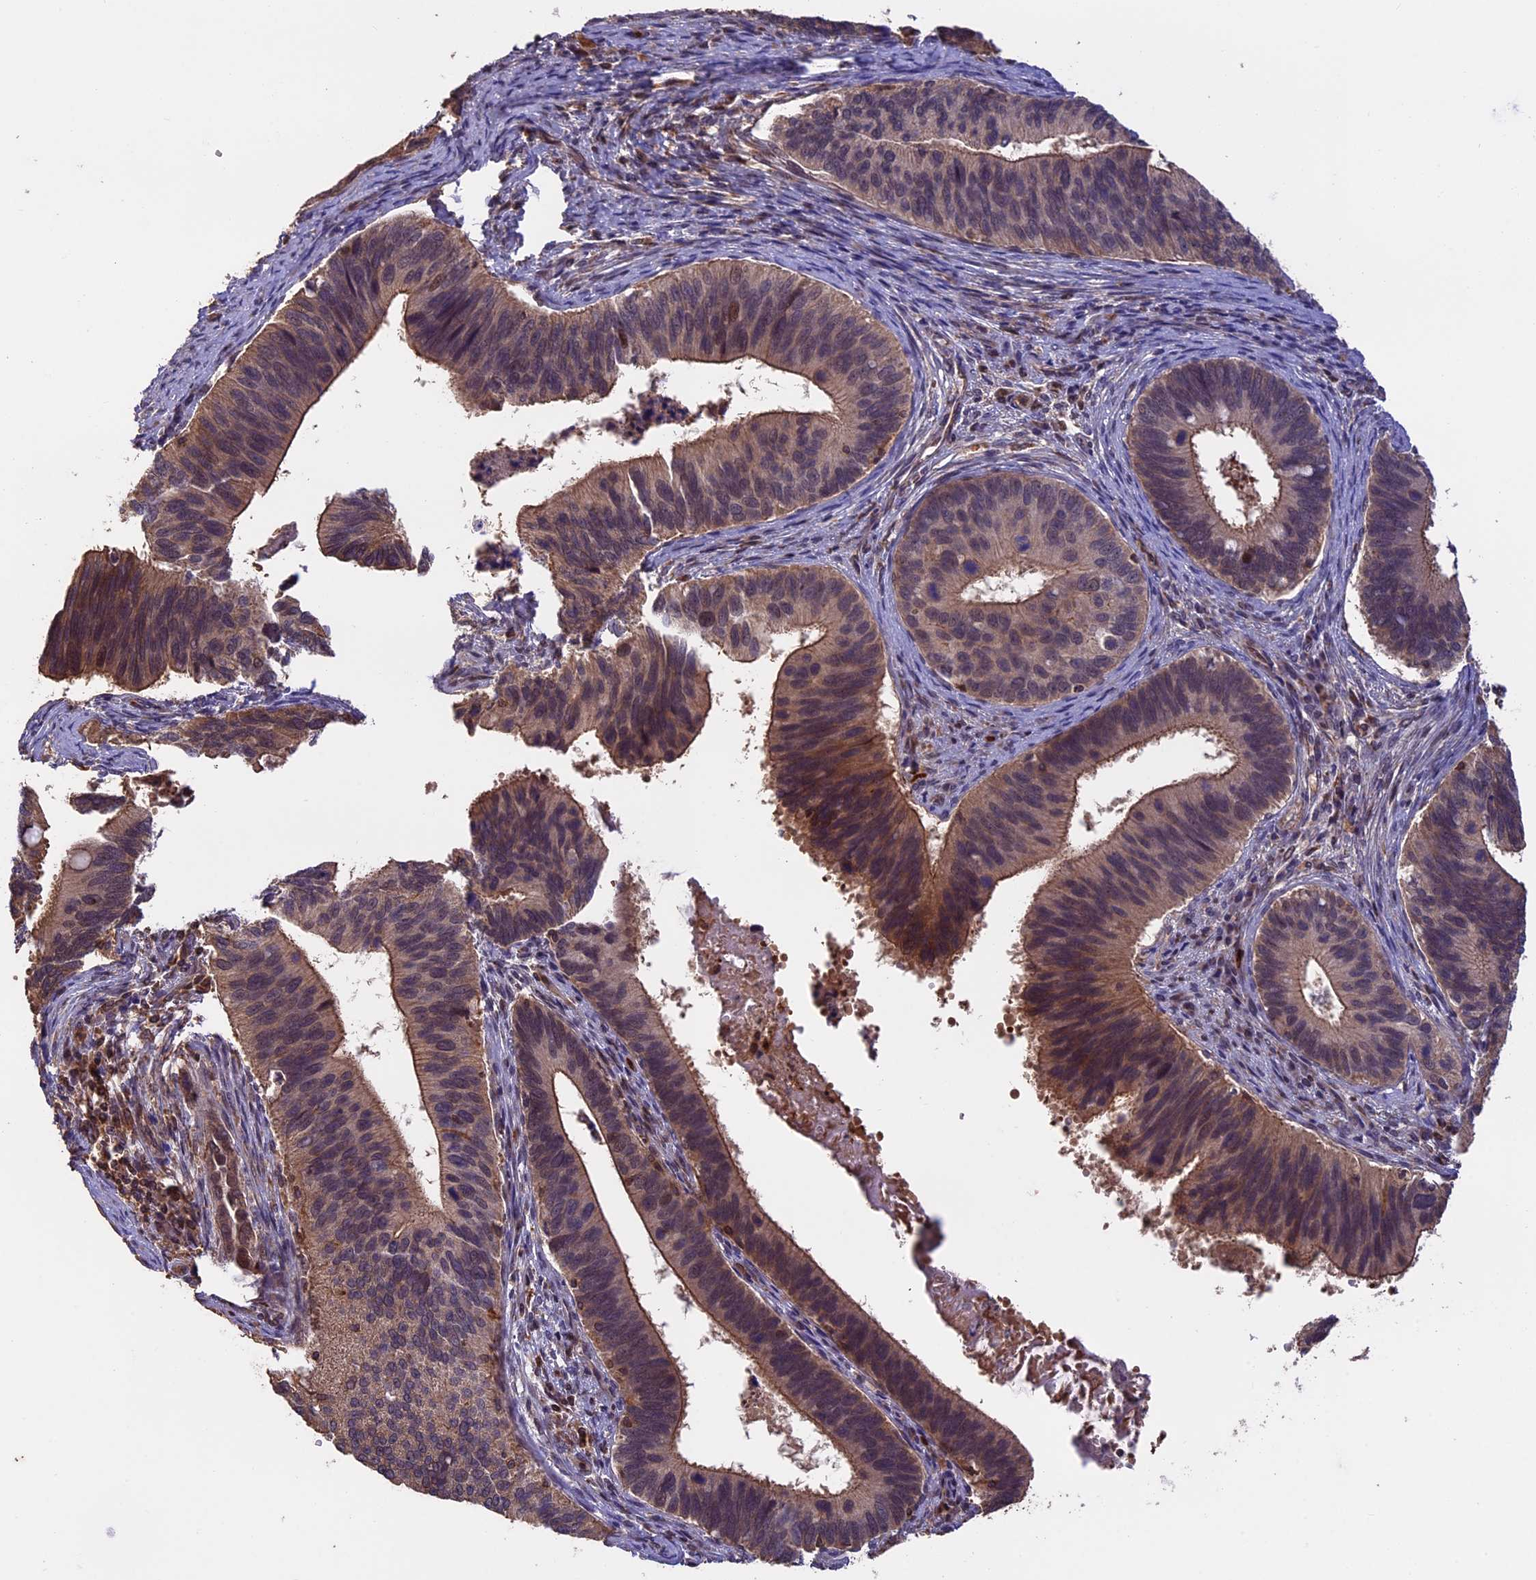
{"staining": {"intensity": "moderate", "quantity": ">75%", "location": "cytoplasmic/membranous"}, "tissue": "cervical cancer", "cell_type": "Tumor cells", "image_type": "cancer", "snomed": [{"axis": "morphology", "description": "Adenocarcinoma, NOS"}, {"axis": "topography", "description": "Cervix"}], "caption": "DAB (3,3'-diaminobenzidine) immunohistochemical staining of human adenocarcinoma (cervical) demonstrates moderate cytoplasmic/membranous protein staining in about >75% of tumor cells.", "gene": "PKD2L2", "patient": {"sex": "female", "age": 42}}